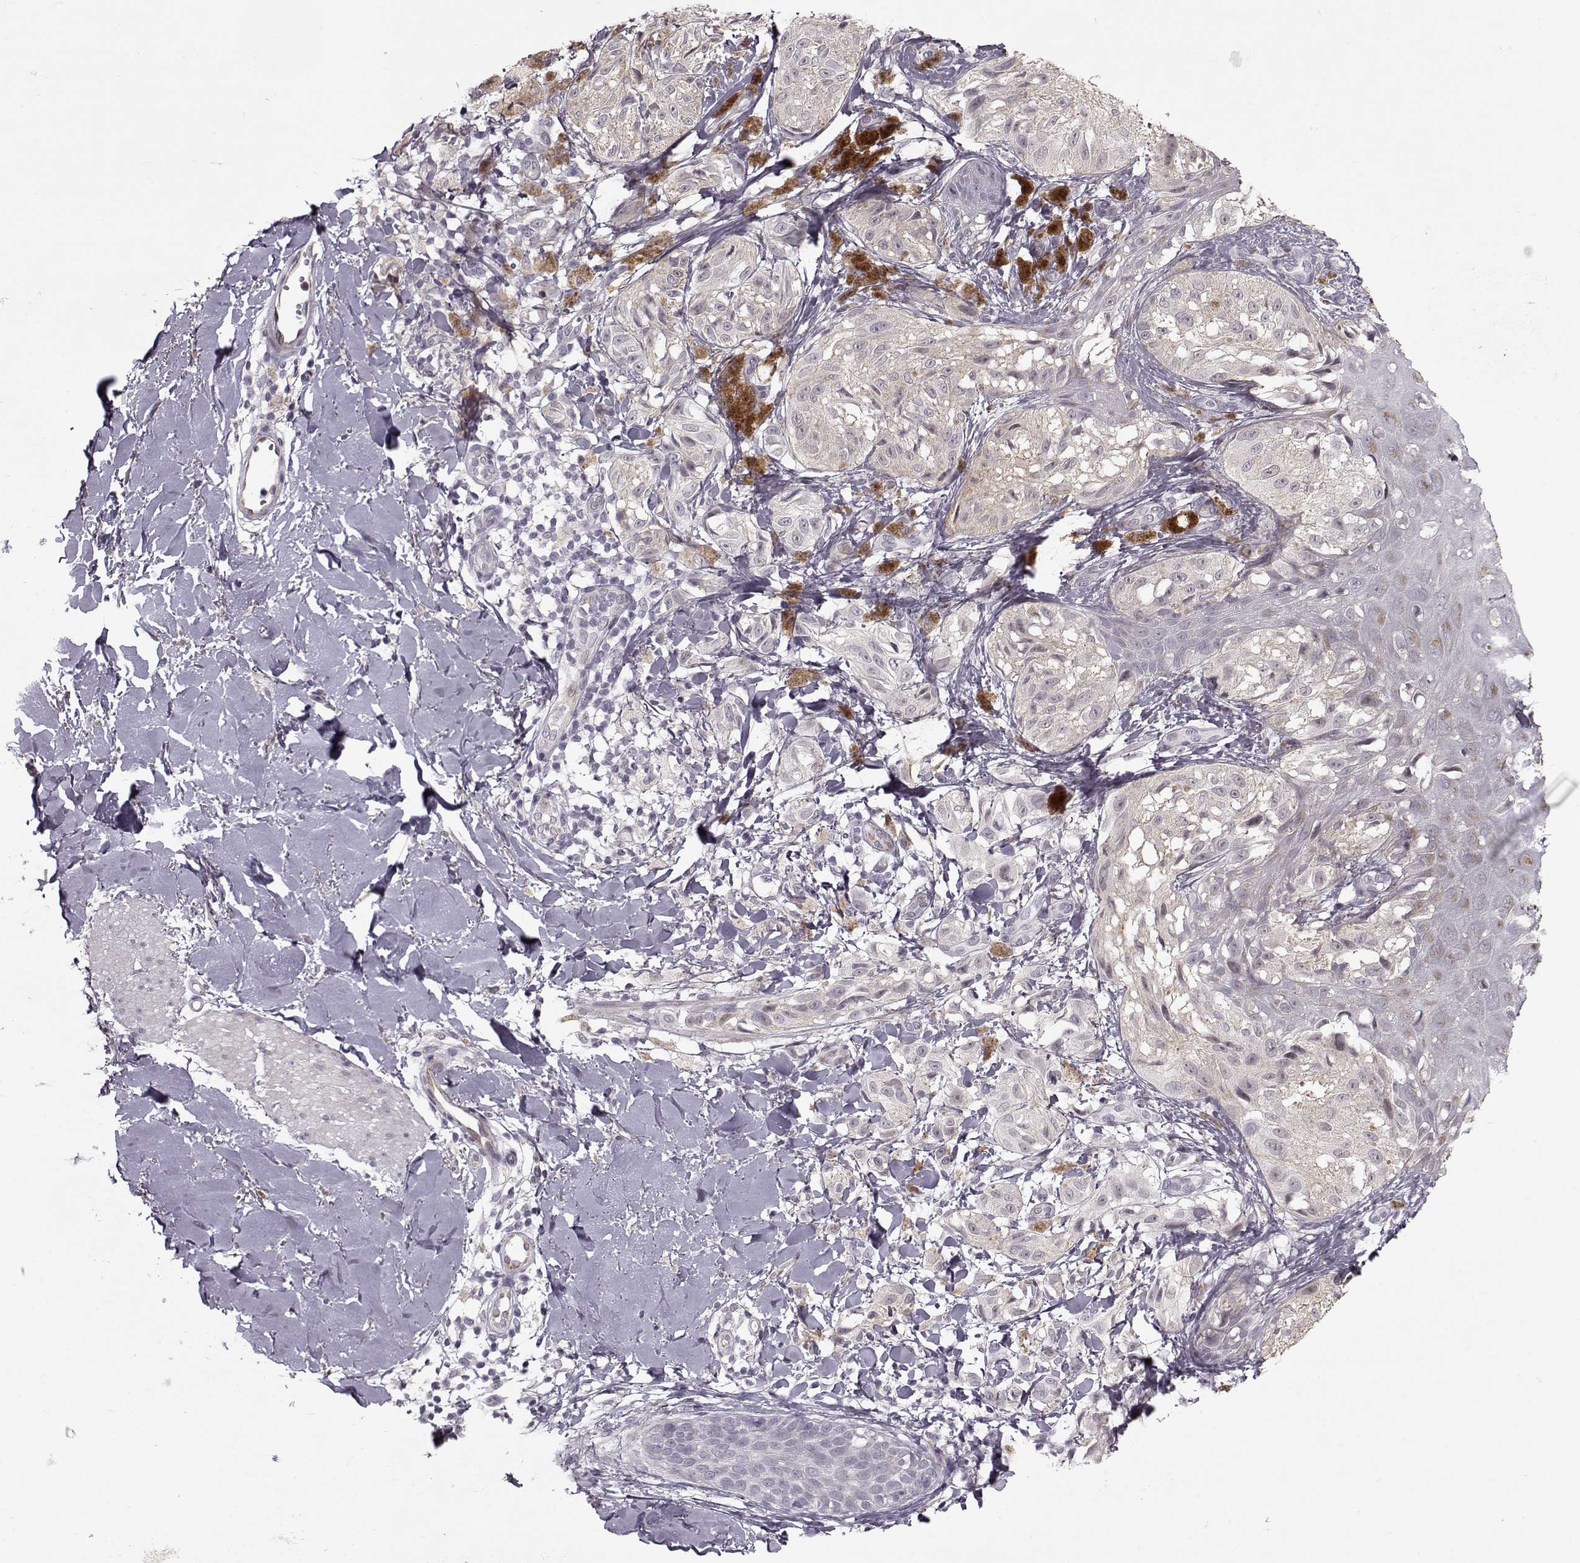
{"staining": {"intensity": "negative", "quantity": "none", "location": "none"}, "tissue": "melanoma", "cell_type": "Tumor cells", "image_type": "cancer", "snomed": [{"axis": "morphology", "description": "Malignant melanoma, NOS"}, {"axis": "topography", "description": "Skin"}], "caption": "Image shows no protein expression in tumor cells of malignant melanoma tissue.", "gene": "KRT9", "patient": {"sex": "male", "age": 36}}